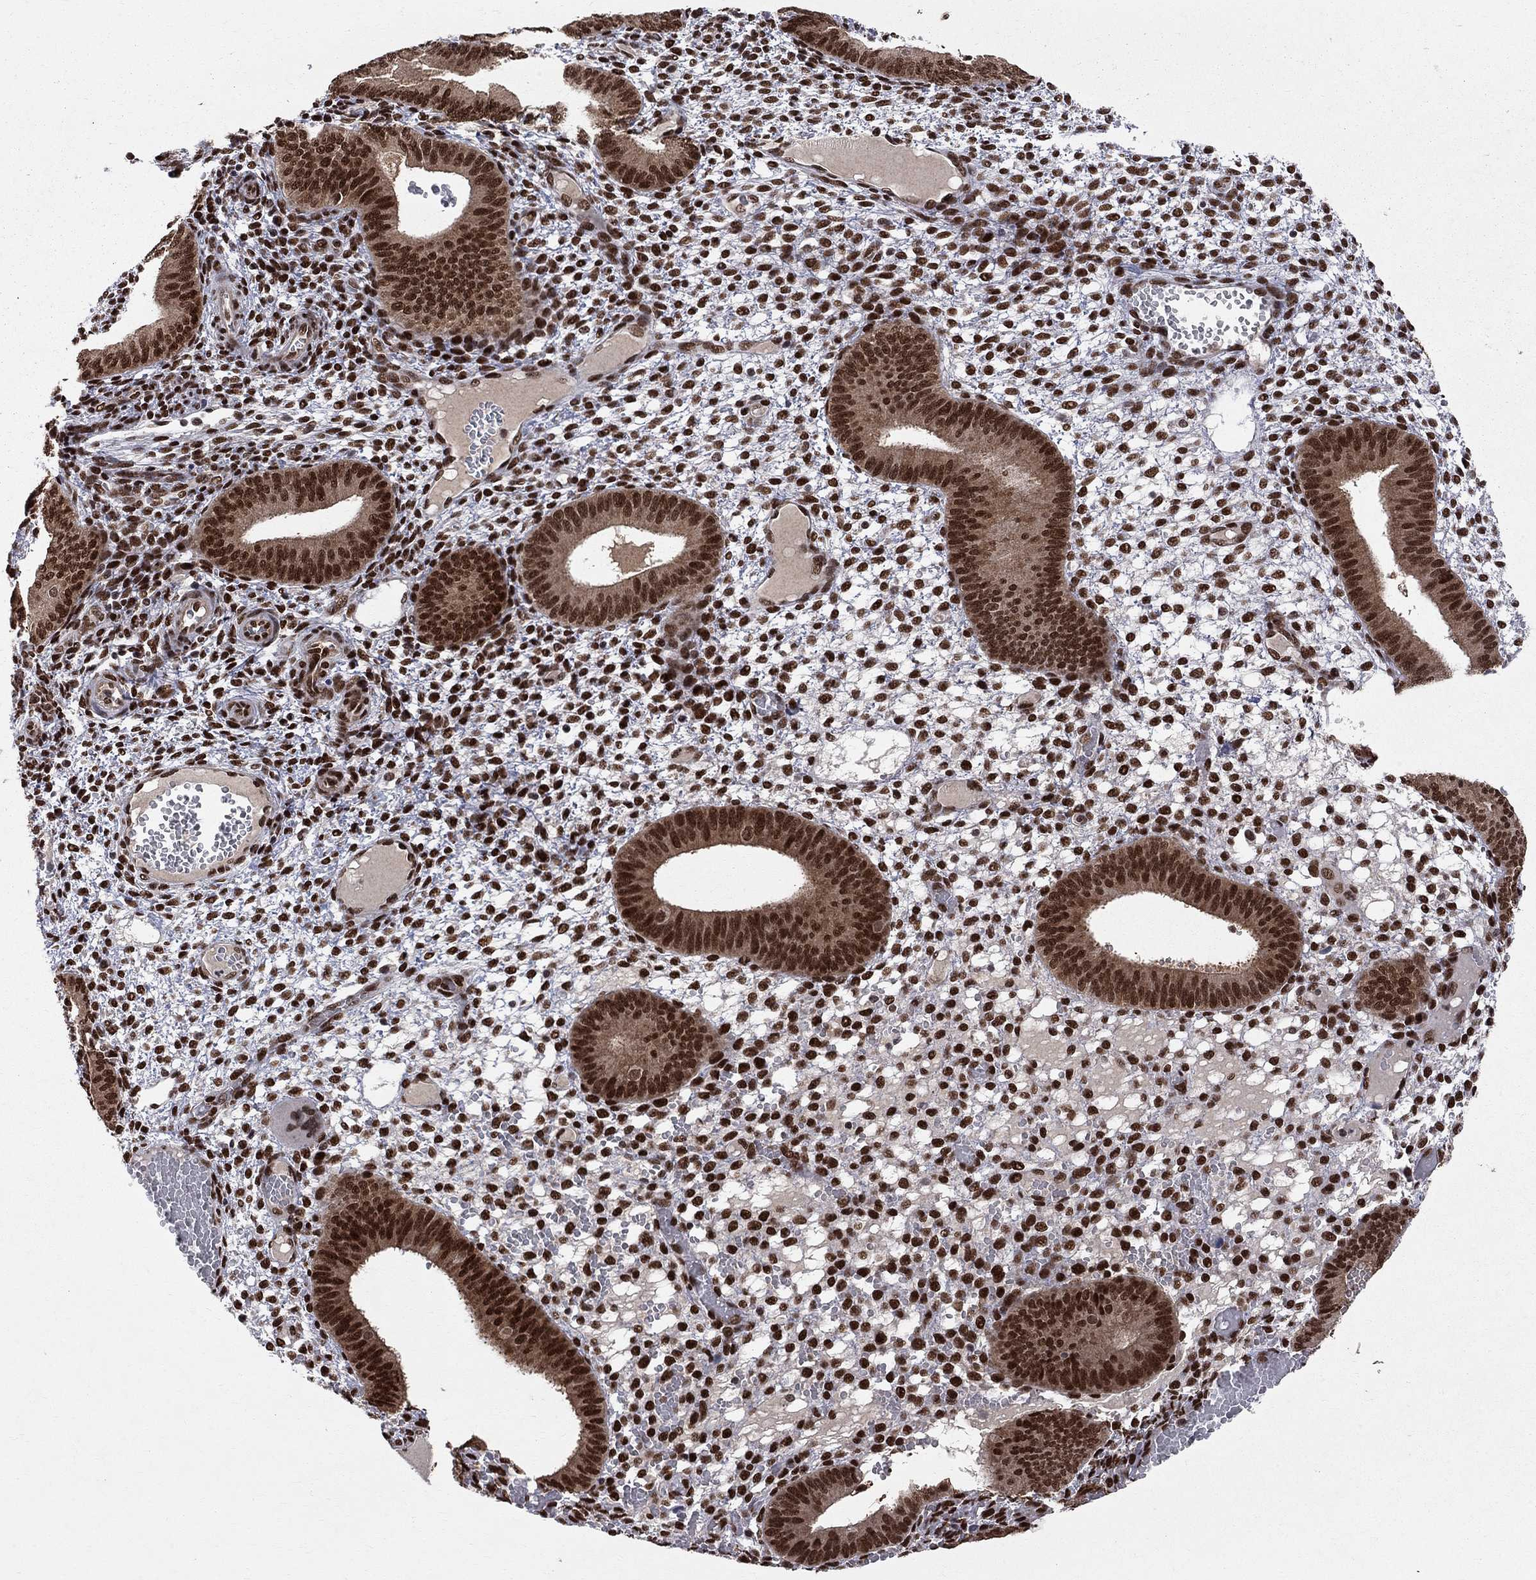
{"staining": {"intensity": "strong", "quantity": "25%-75%", "location": "nuclear"}, "tissue": "endometrium", "cell_type": "Cells in endometrial stroma", "image_type": "normal", "snomed": [{"axis": "morphology", "description": "Normal tissue, NOS"}, {"axis": "topography", "description": "Endometrium"}], "caption": "Immunohistochemistry (IHC) histopathology image of unremarkable endometrium stained for a protein (brown), which demonstrates high levels of strong nuclear staining in approximately 25%-75% of cells in endometrial stroma.", "gene": "SAP30L", "patient": {"sex": "female", "age": 42}}